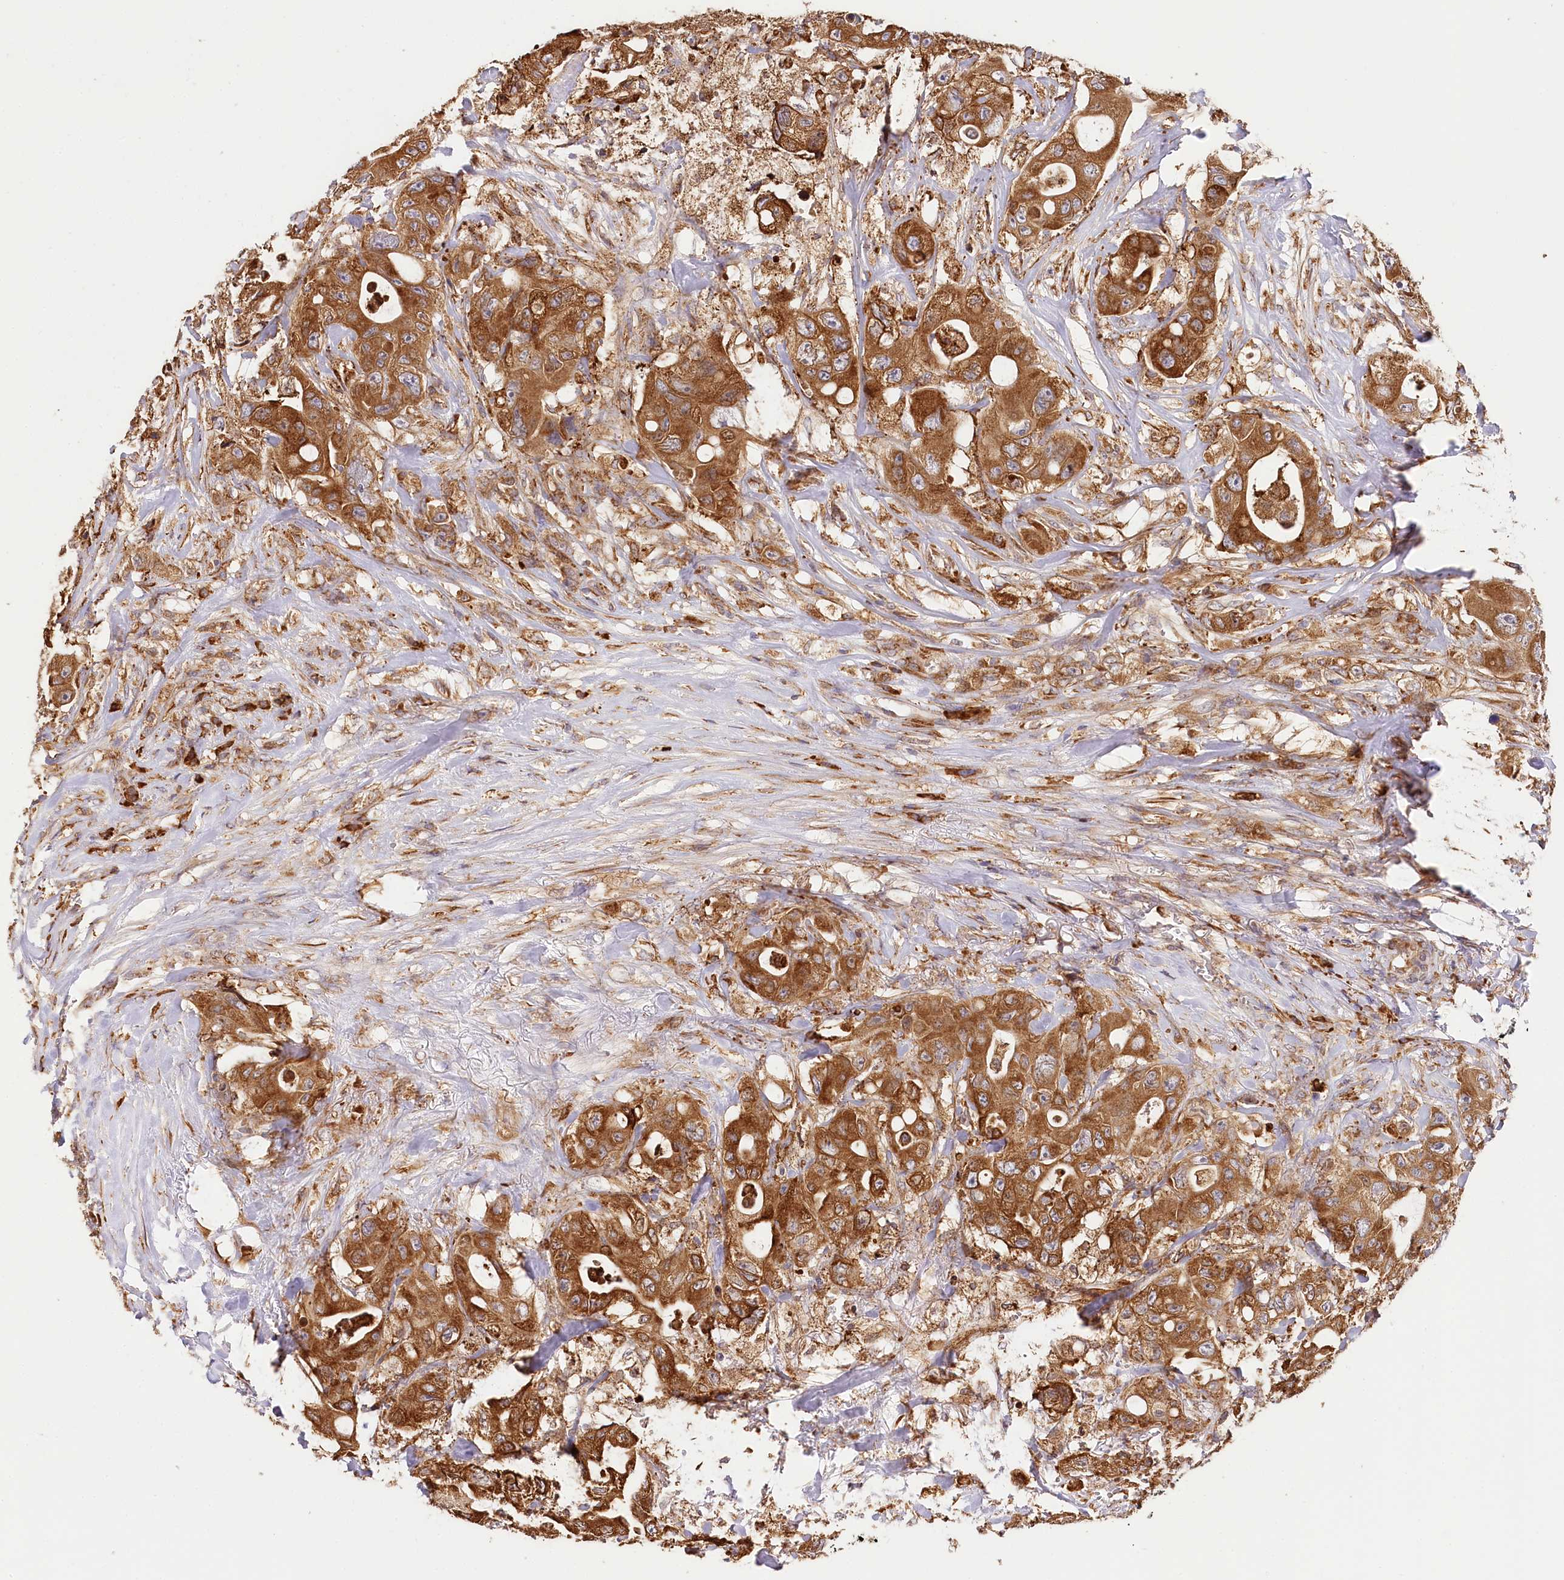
{"staining": {"intensity": "strong", "quantity": ">75%", "location": "cytoplasmic/membranous"}, "tissue": "colorectal cancer", "cell_type": "Tumor cells", "image_type": "cancer", "snomed": [{"axis": "morphology", "description": "Adenocarcinoma, NOS"}, {"axis": "topography", "description": "Colon"}], "caption": "About >75% of tumor cells in human adenocarcinoma (colorectal) demonstrate strong cytoplasmic/membranous protein staining as visualized by brown immunohistochemical staining.", "gene": "VEGFA", "patient": {"sex": "female", "age": 46}}